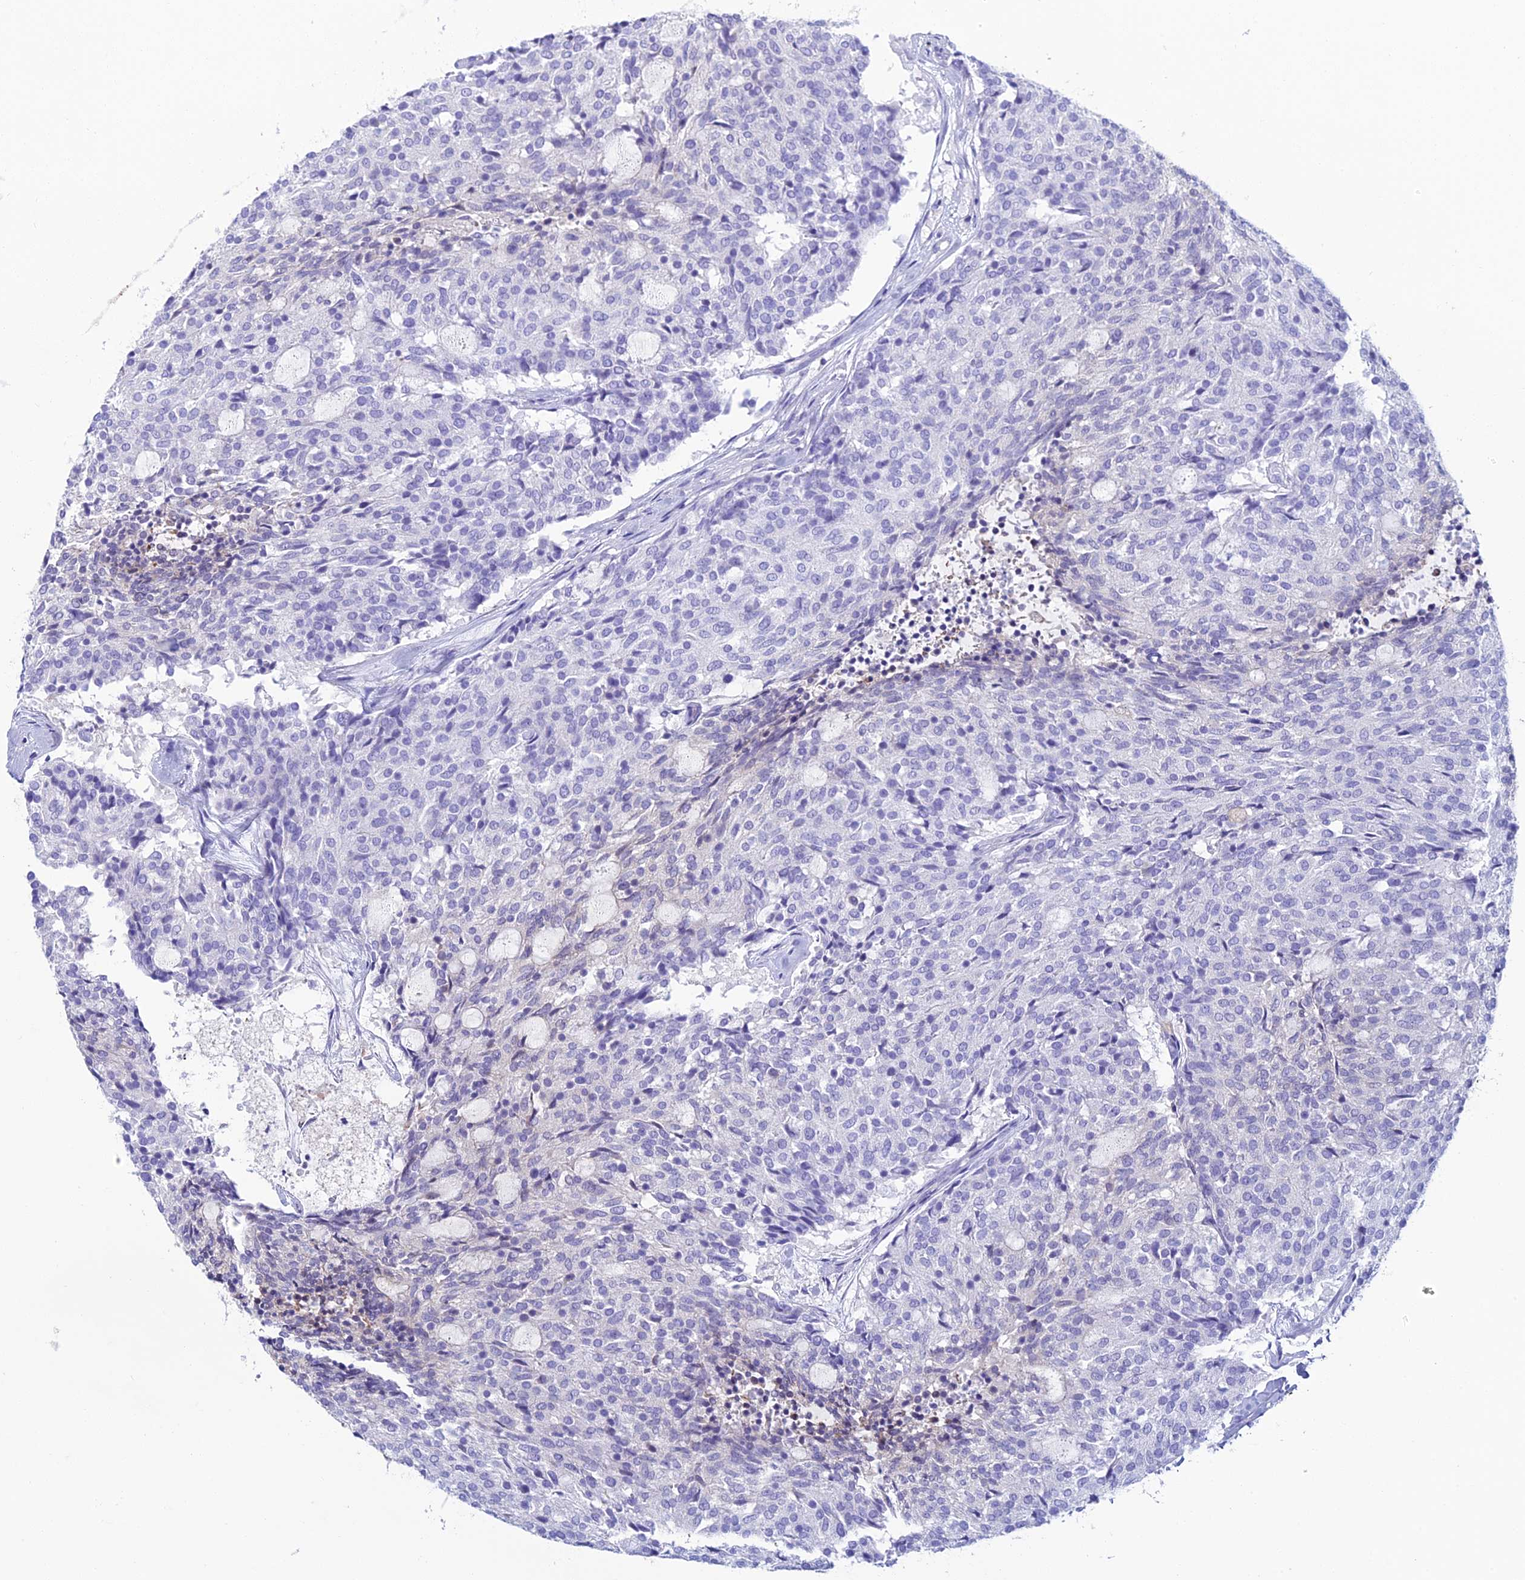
{"staining": {"intensity": "negative", "quantity": "none", "location": "none"}, "tissue": "carcinoid", "cell_type": "Tumor cells", "image_type": "cancer", "snomed": [{"axis": "morphology", "description": "Carcinoid, malignant, NOS"}, {"axis": "topography", "description": "Pancreas"}], "caption": "Tumor cells are negative for brown protein staining in carcinoid (malignant).", "gene": "KCNK17", "patient": {"sex": "female", "age": 54}}